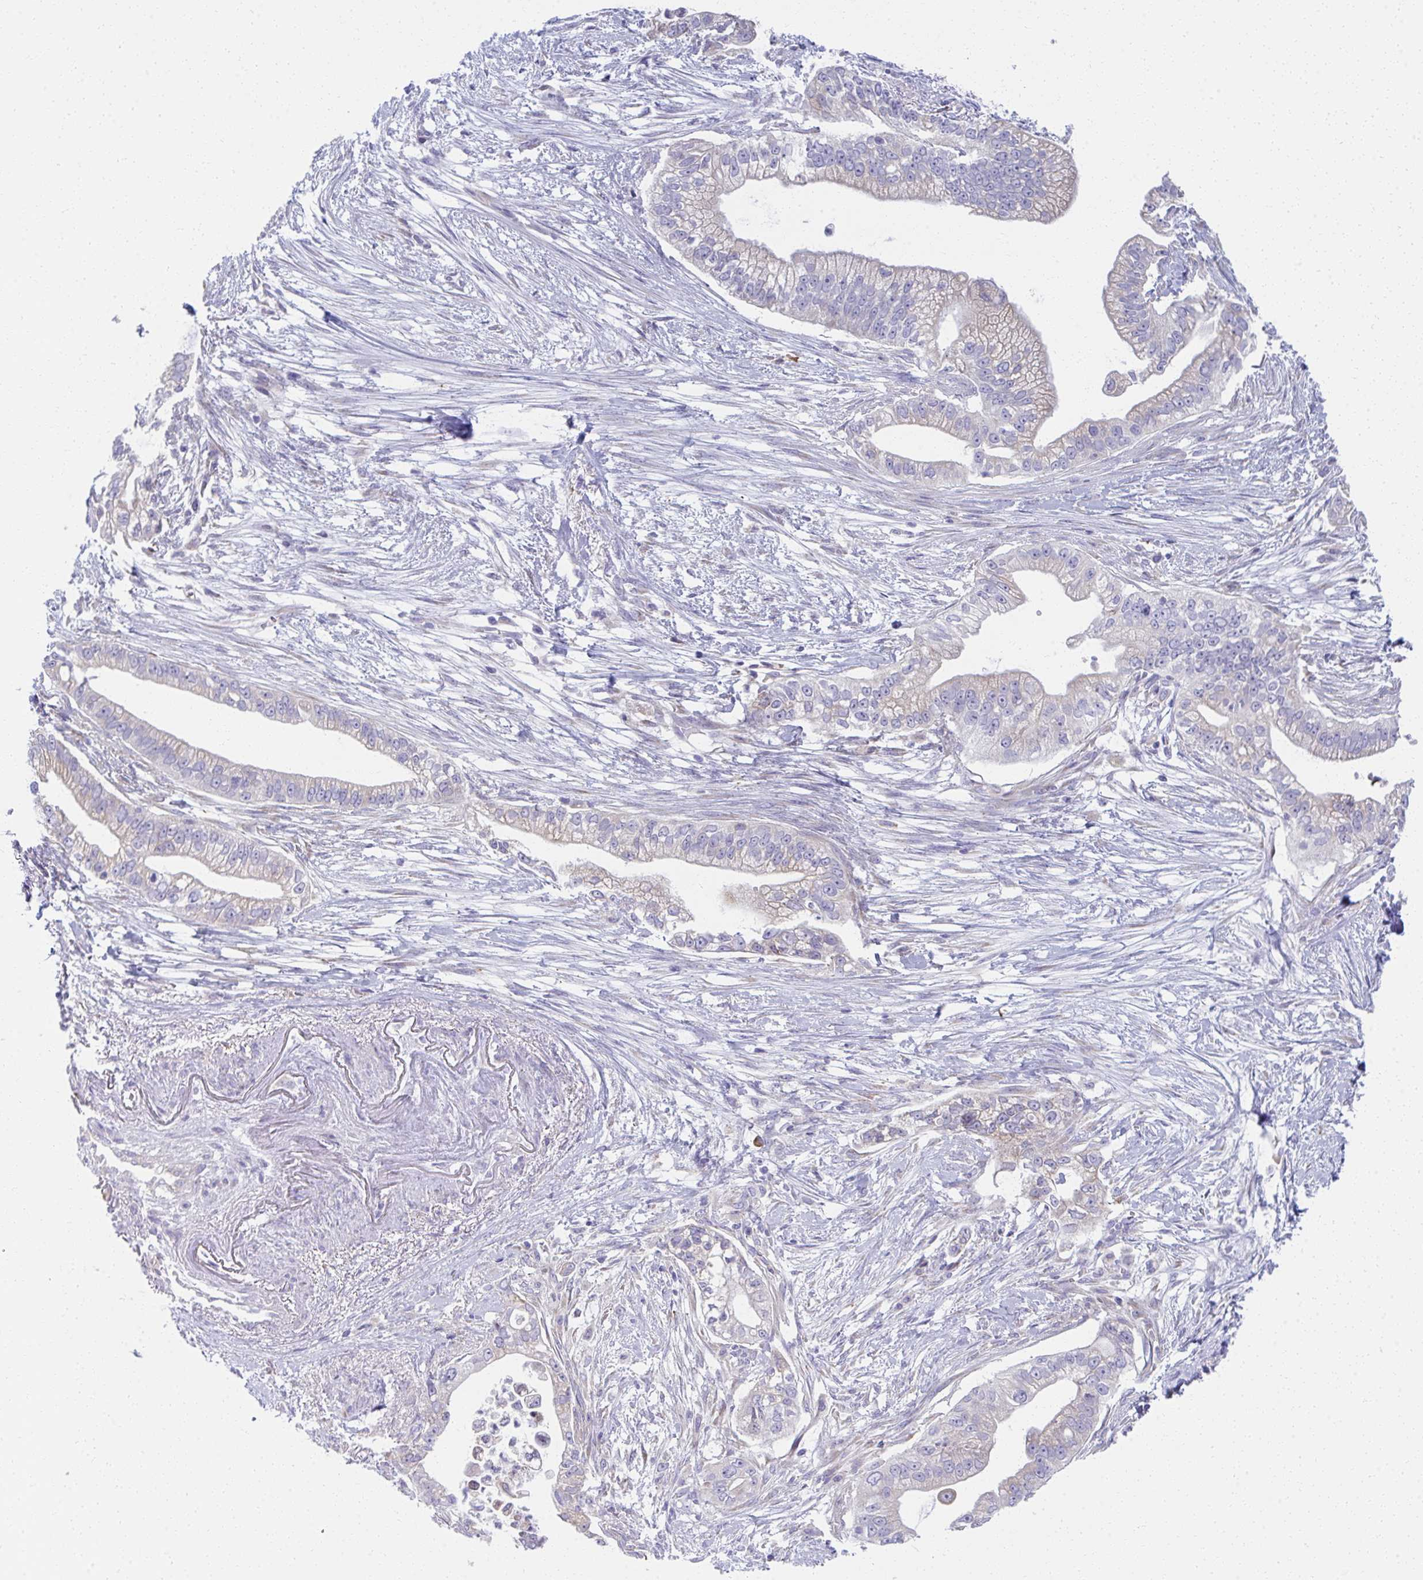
{"staining": {"intensity": "negative", "quantity": "none", "location": "none"}, "tissue": "pancreatic cancer", "cell_type": "Tumor cells", "image_type": "cancer", "snomed": [{"axis": "morphology", "description": "Adenocarcinoma, NOS"}, {"axis": "topography", "description": "Pancreas"}], "caption": "This is a image of IHC staining of pancreatic cancer (adenocarcinoma), which shows no positivity in tumor cells.", "gene": "FASLG", "patient": {"sex": "male", "age": 70}}